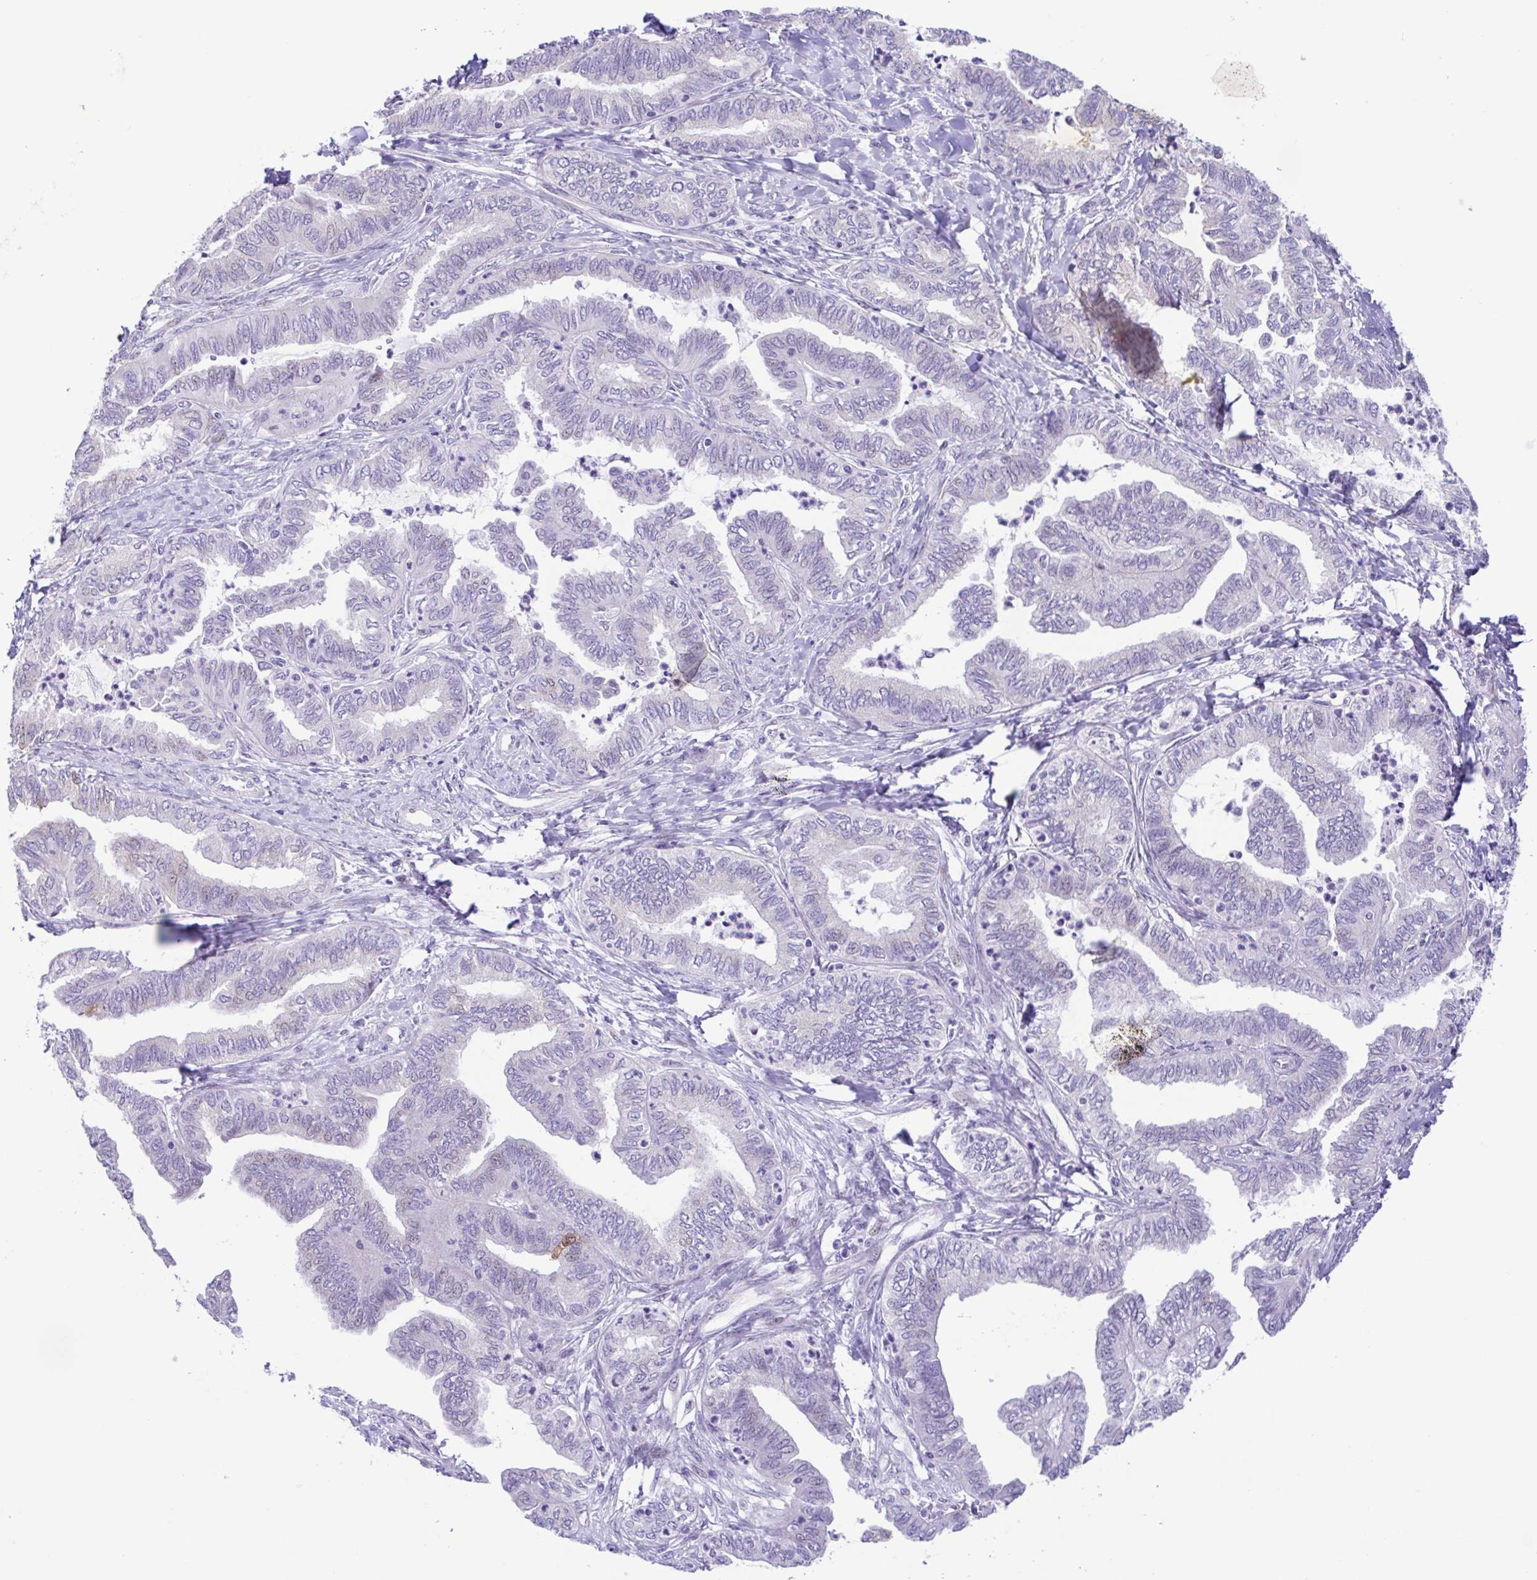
{"staining": {"intensity": "negative", "quantity": "none", "location": "none"}, "tissue": "ovarian cancer", "cell_type": "Tumor cells", "image_type": "cancer", "snomed": [{"axis": "morphology", "description": "Carcinoma, endometroid"}, {"axis": "topography", "description": "Ovary"}], "caption": "DAB (3,3'-diaminobenzidine) immunohistochemical staining of human ovarian endometroid carcinoma displays no significant positivity in tumor cells. (DAB (3,3'-diaminobenzidine) immunohistochemistry with hematoxylin counter stain).", "gene": "TGM3", "patient": {"sex": "female", "age": 70}}